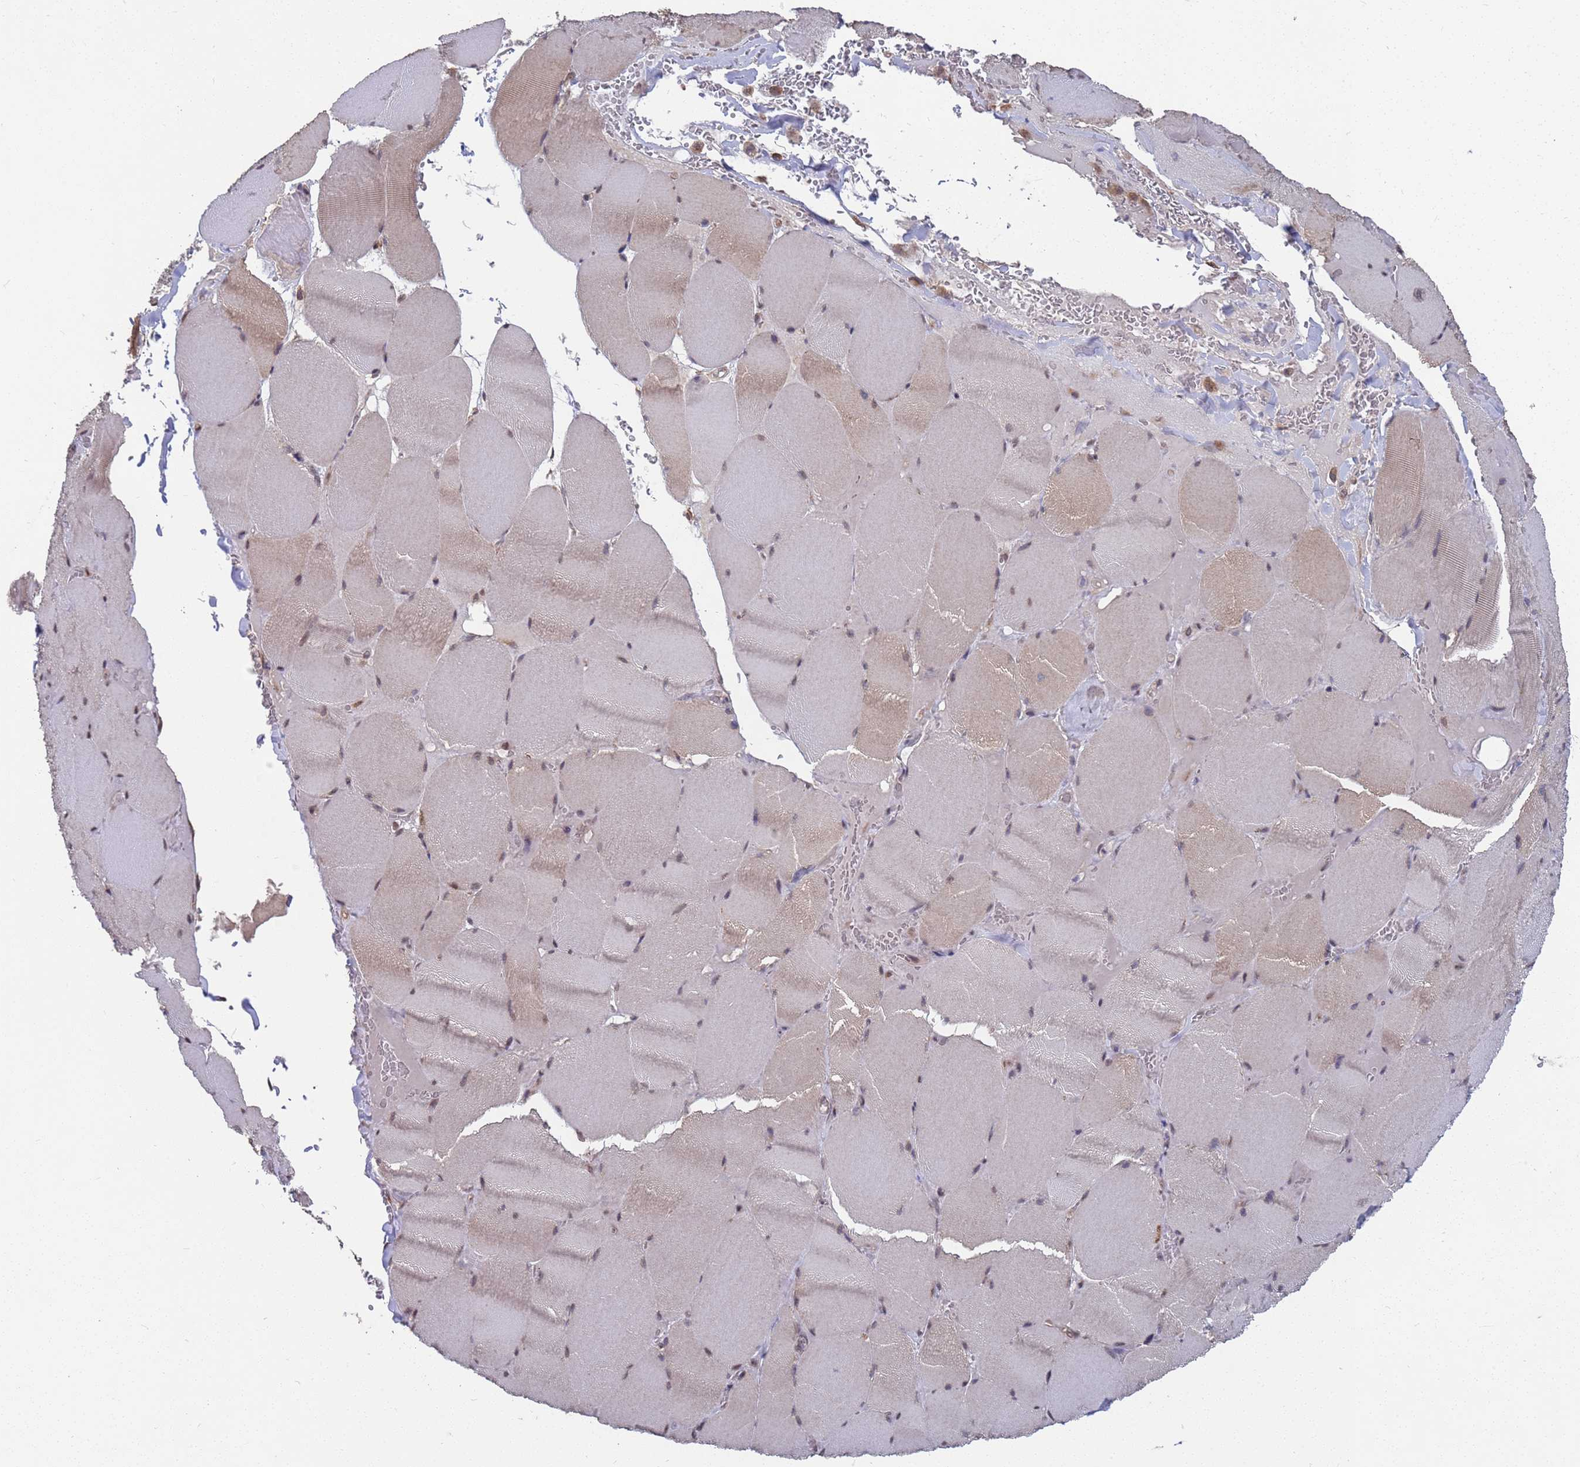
{"staining": {"intensity": "weak", "quantity": "25%-75%", "location": "cytoplasmic/membranous,nuclear"}, "tissue": "skeletal muscle", "cell_type": "Myocytes", "image_type": "normal", "snomed": [{"axis": "morphology", "description": "Normal tissue, NOS"}, {"axis": "topography", "description": "Skeletal muscle"}, {"axis": "topography", "description": "Head-Neck"}], "caption": "Brown immunohistochemical staining in normal skeletal muscle demonstrates weak cytoplasmic/membranous,nuclear positivity in approximately 25%-75% of myocytes.", "gene": "CFAP119", "patient": {"sex": "male", "age": 66}}